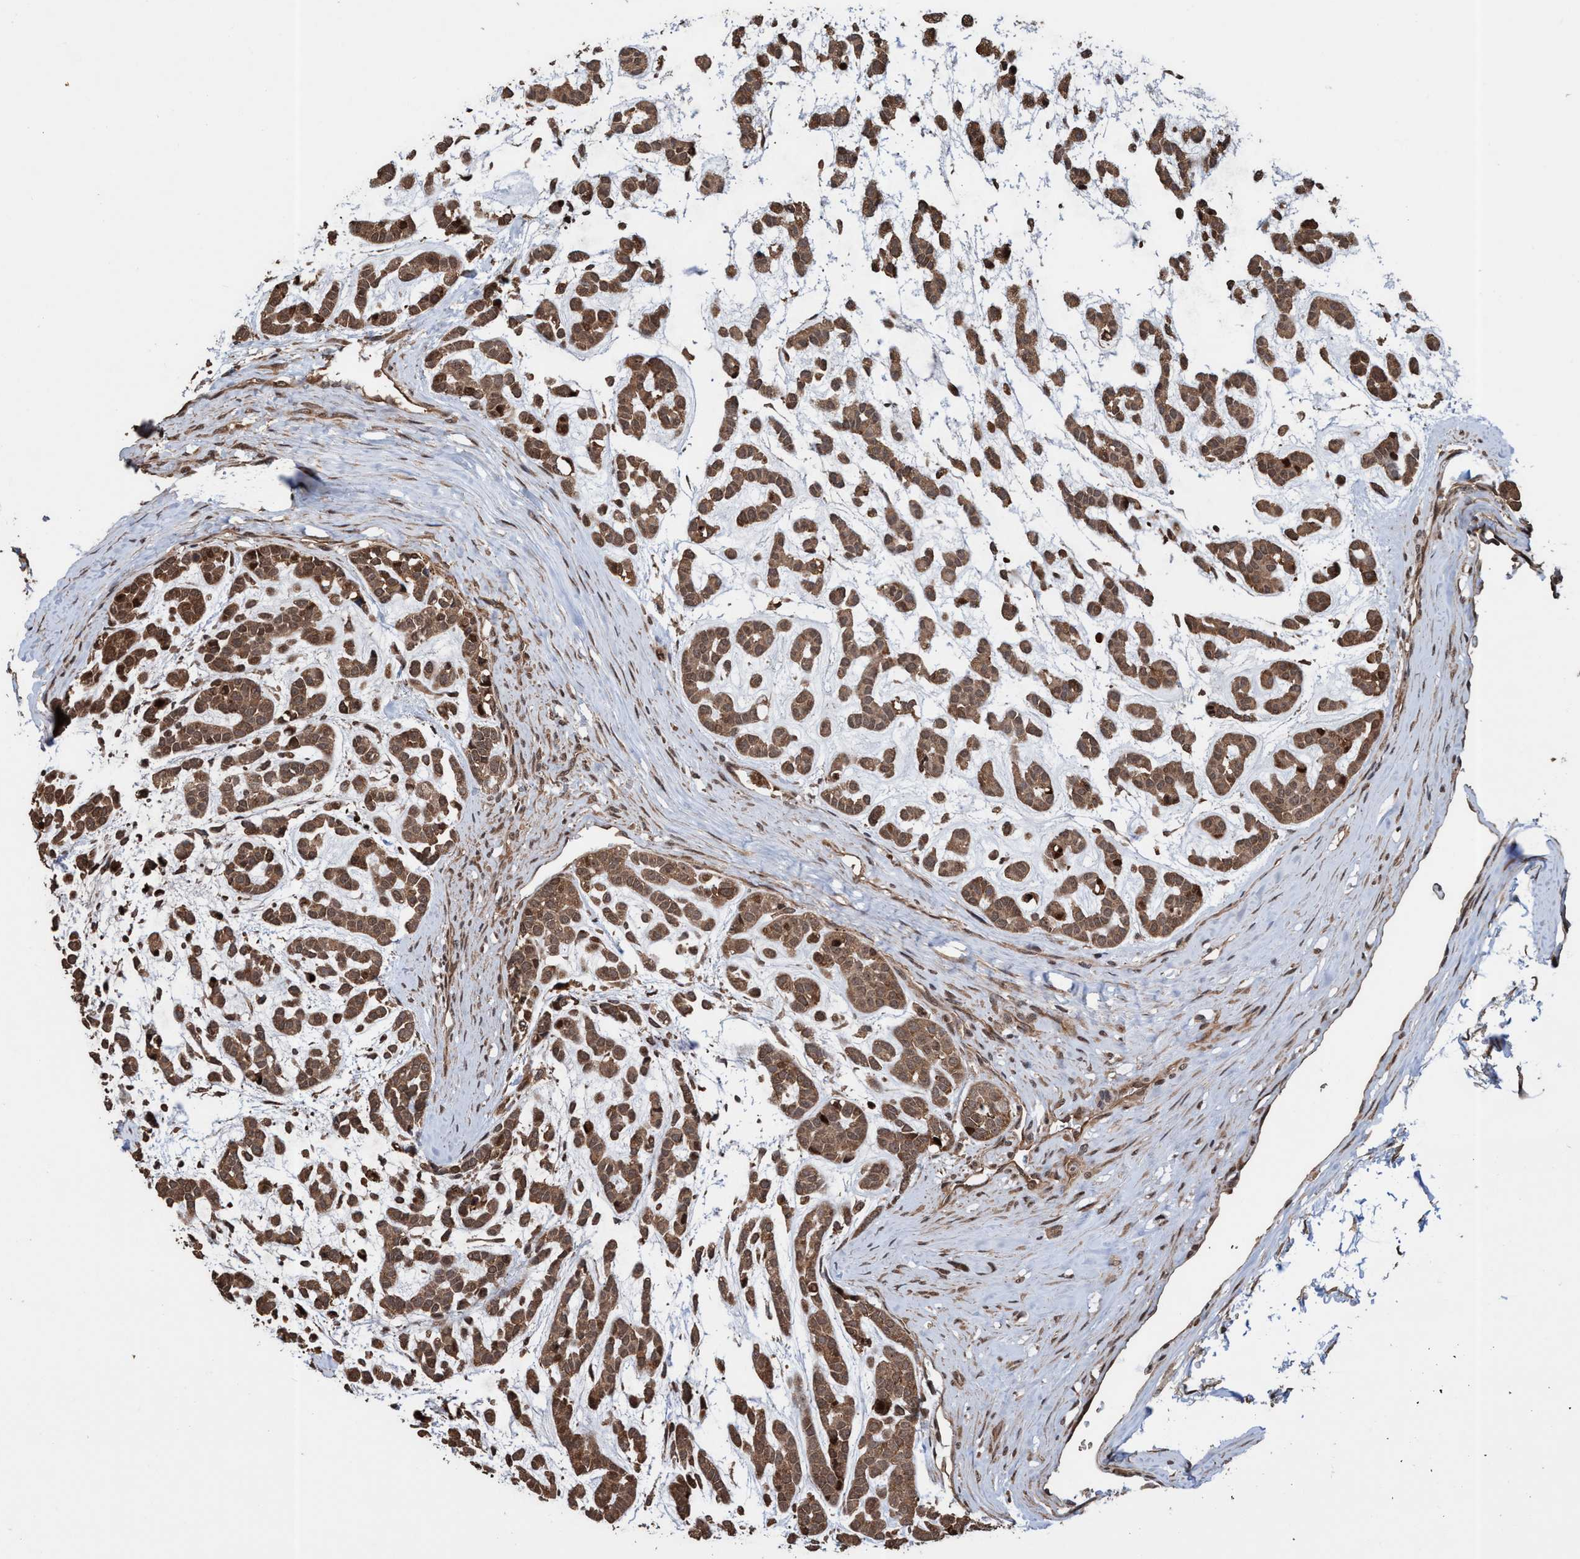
{"staining": {"intensity": "moderate", "quantity": ">75%", "location": "cytoplasmic/membranous,nuclear"}, "tissue": "head and neck cancer", "cell_type": "Tumor cells", "image_type": "cancer", "snomed": [{"axis": "morphology", "description": "Adenocarcinoma, NOS"}, {"axis": "morphology", "description": "Adenoma, NOS"}, {"axis": "topography", "description": "Head-Neck"}], "caption": "This image reveals head and neck cancer stained with IHC to label a protein in brown. The cytoplasmic/membranous and nuclear of tumor cells show moderate positivity for the protein. Nuclei are counter-stained blue.", "gene": "TRPC7", "patient": {"sex": "female", "age": 55}}